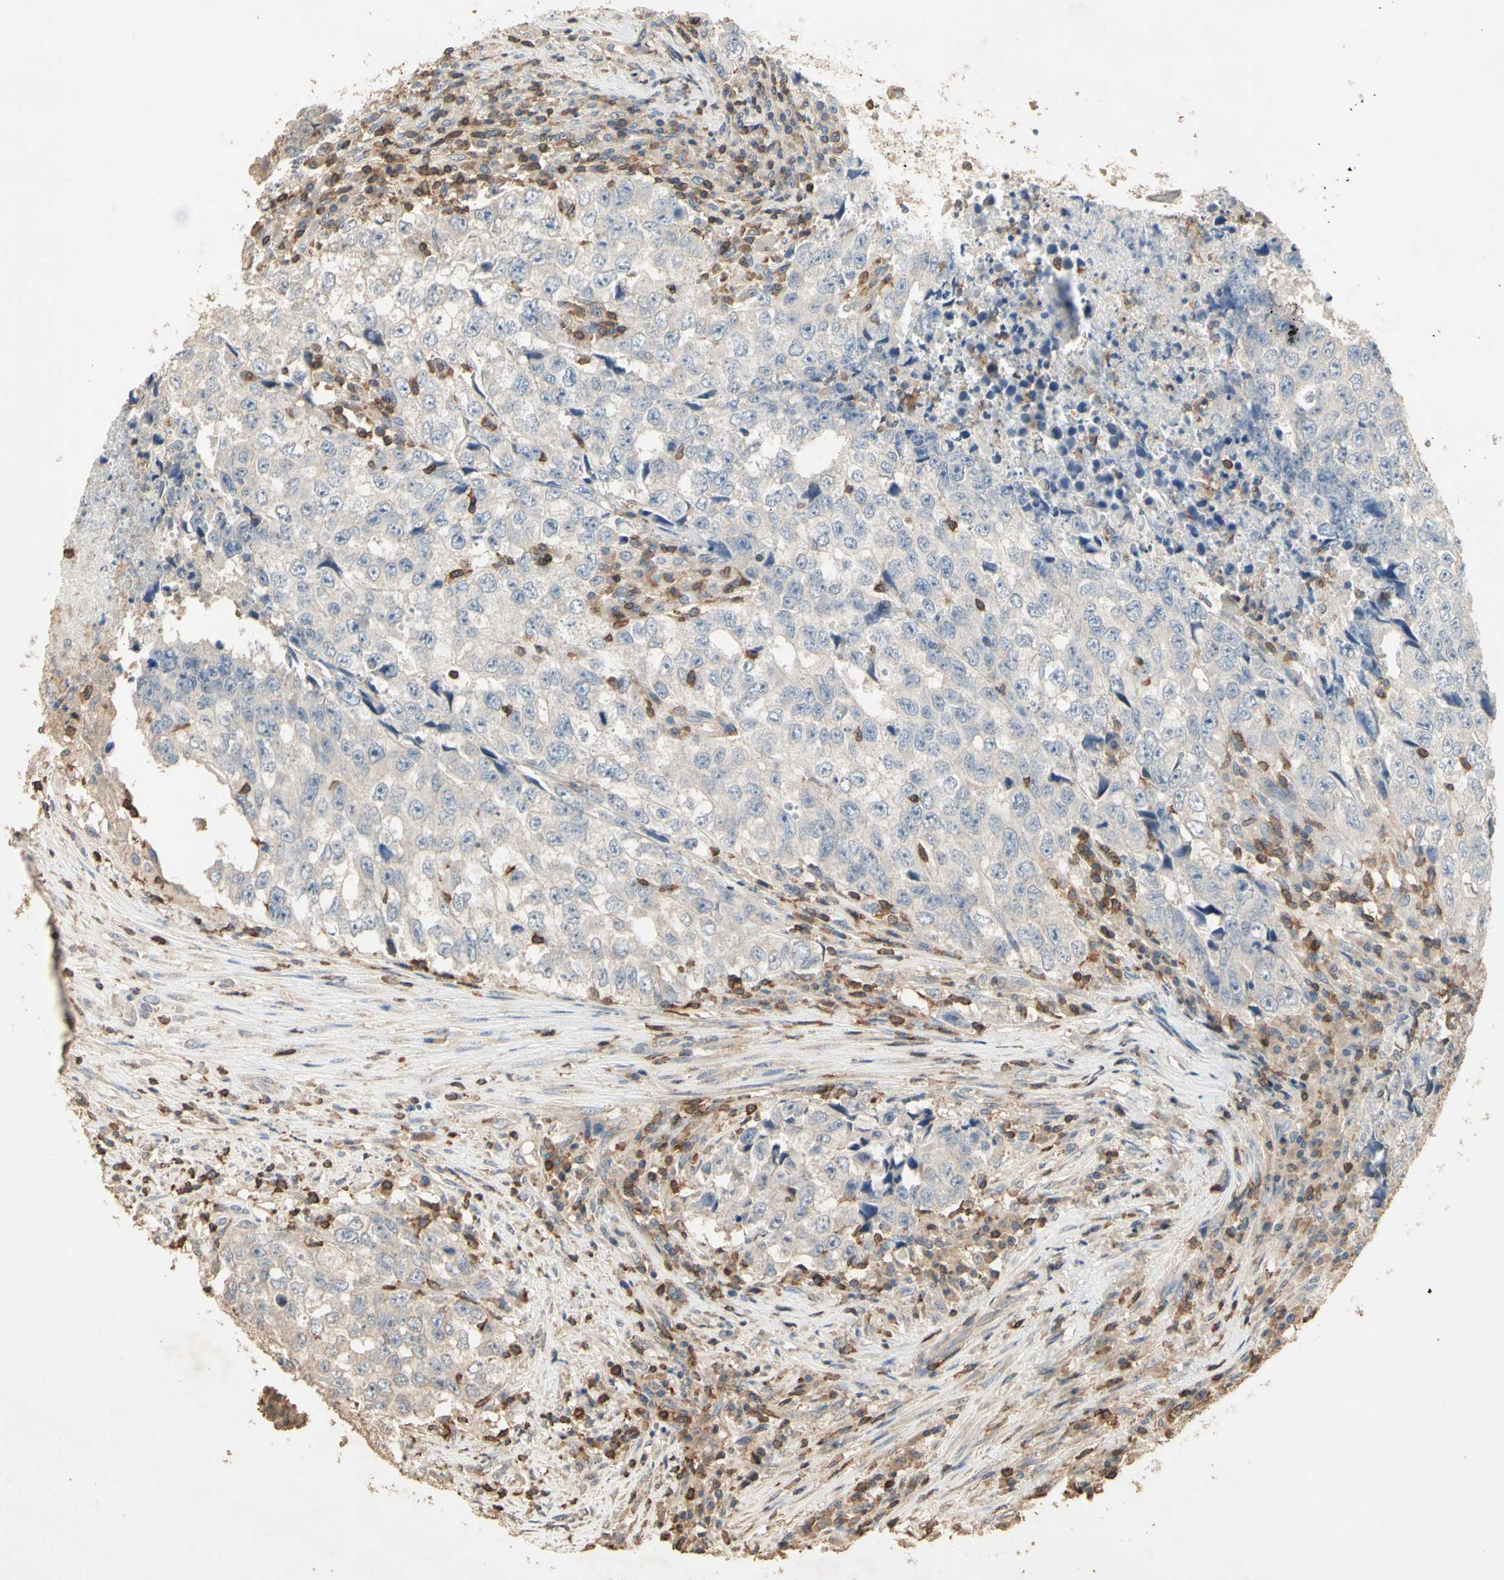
{"staining": {"intensity": "negative", "quantity": "none", "location": "none"}, "tissue": "testis cancer", "cell_type": "Tumor cells", "image_type": "cancer", "snomed": [{"axis": "morphology", "description": "Necrosis, NOS"}, {"axis": "morphology", "description": "Carcinoma, Embryonal, NOS"}, {"axis": "topography", "description": "Testis"}], "caption": "IHC of human embryonal carcinoma (testis) shows no staining in tumor cells.", "gene": "MAP3K10", "patient": {"sex": "male", "age": 19}}